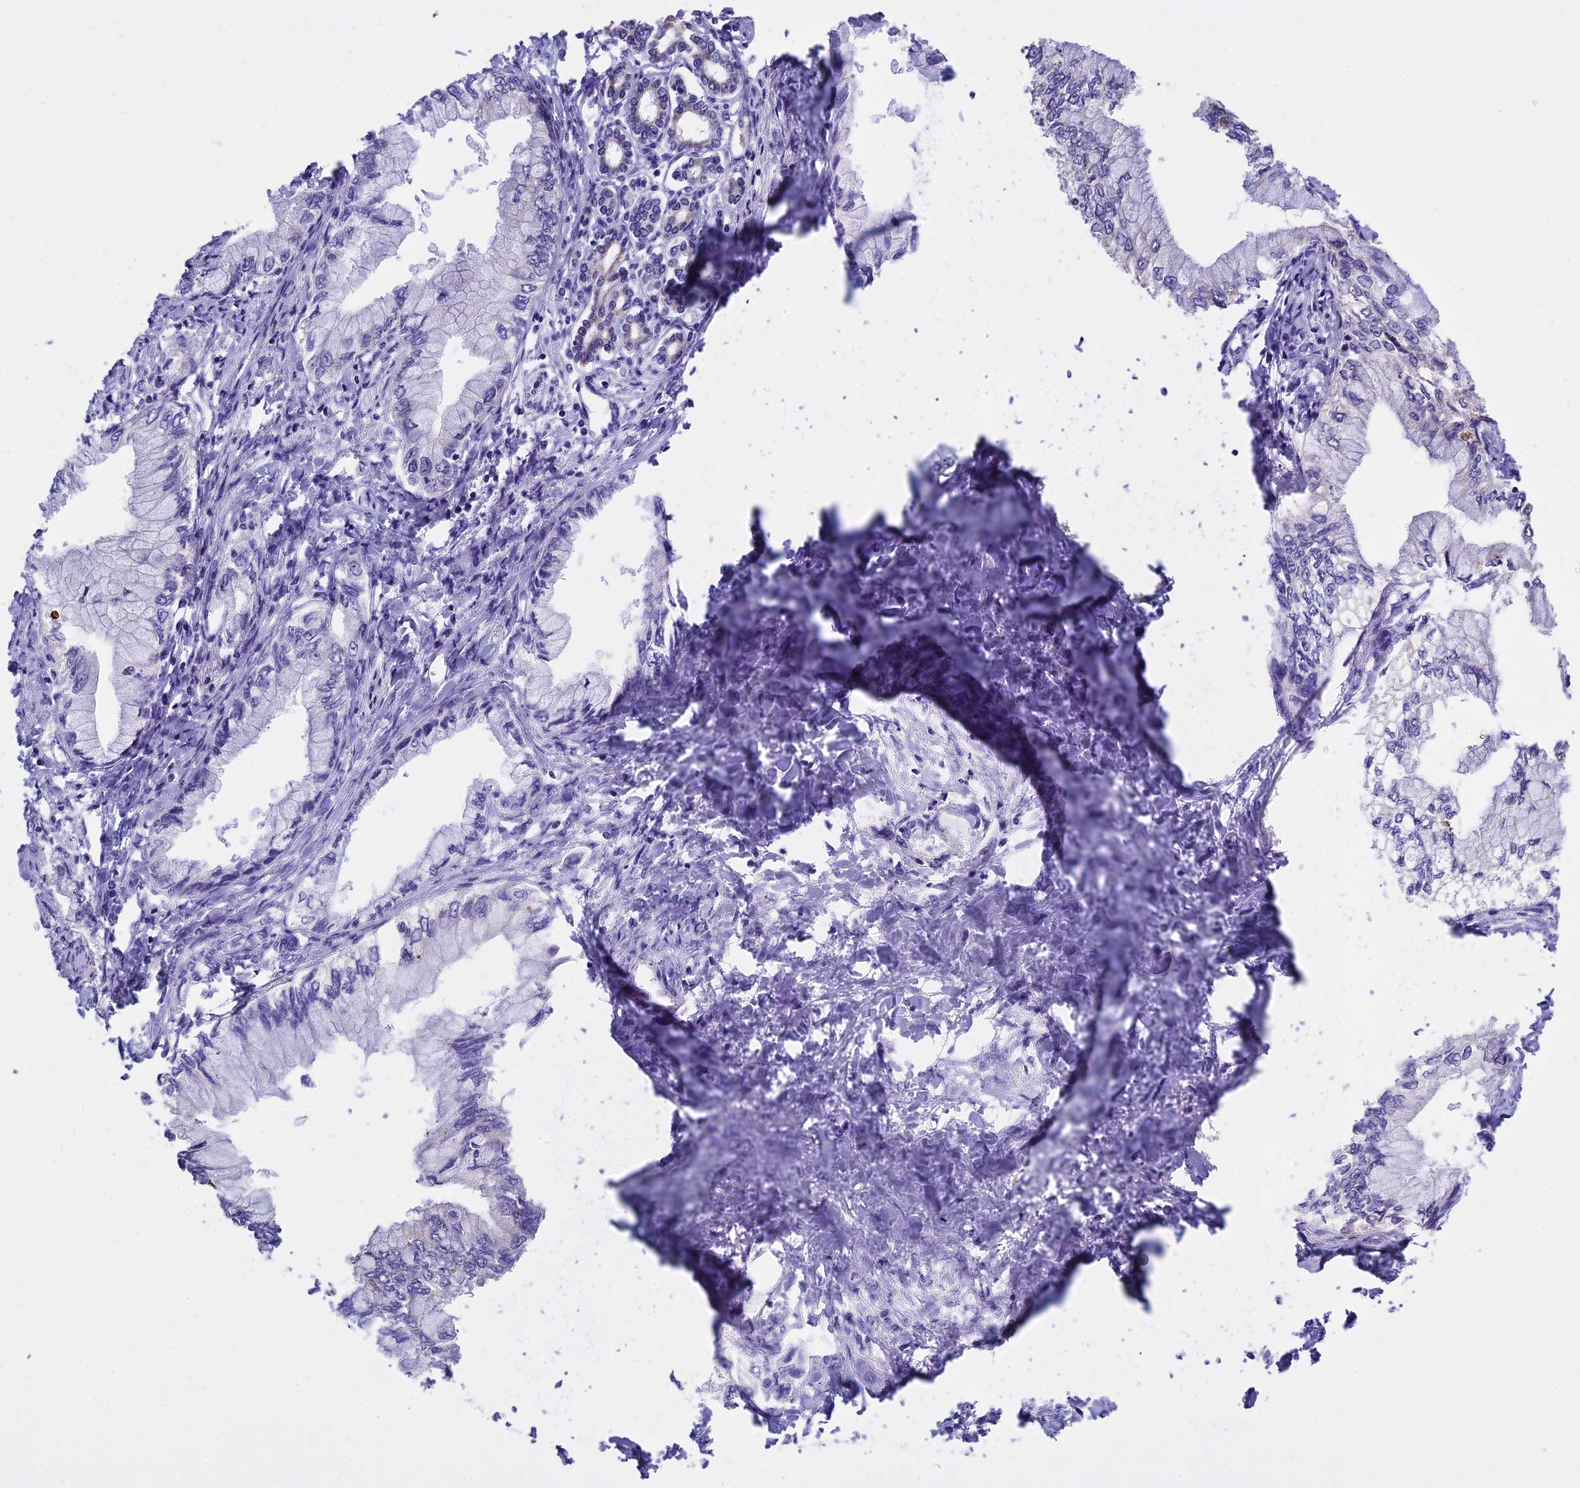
{"staining": {"intensity": "negative", "quantity": "none", "location": "none"}, "tissue": "pancreatic cancer", "cell_type": "Tumor cells", "image_type": "cancer", "snomed": [{"axis": "morphology", "description": "Adenocarcinoma, NOS"}, {"axis": "topography", "description": "Pancreas"}], "caption": "Immunohistochemistry histopathology image of pancreatic cancer stained for a protein (brown), which displays no expression in tumor cells.", "gene": "TBL3", "patient": {"sex": "male", "age": 48}}